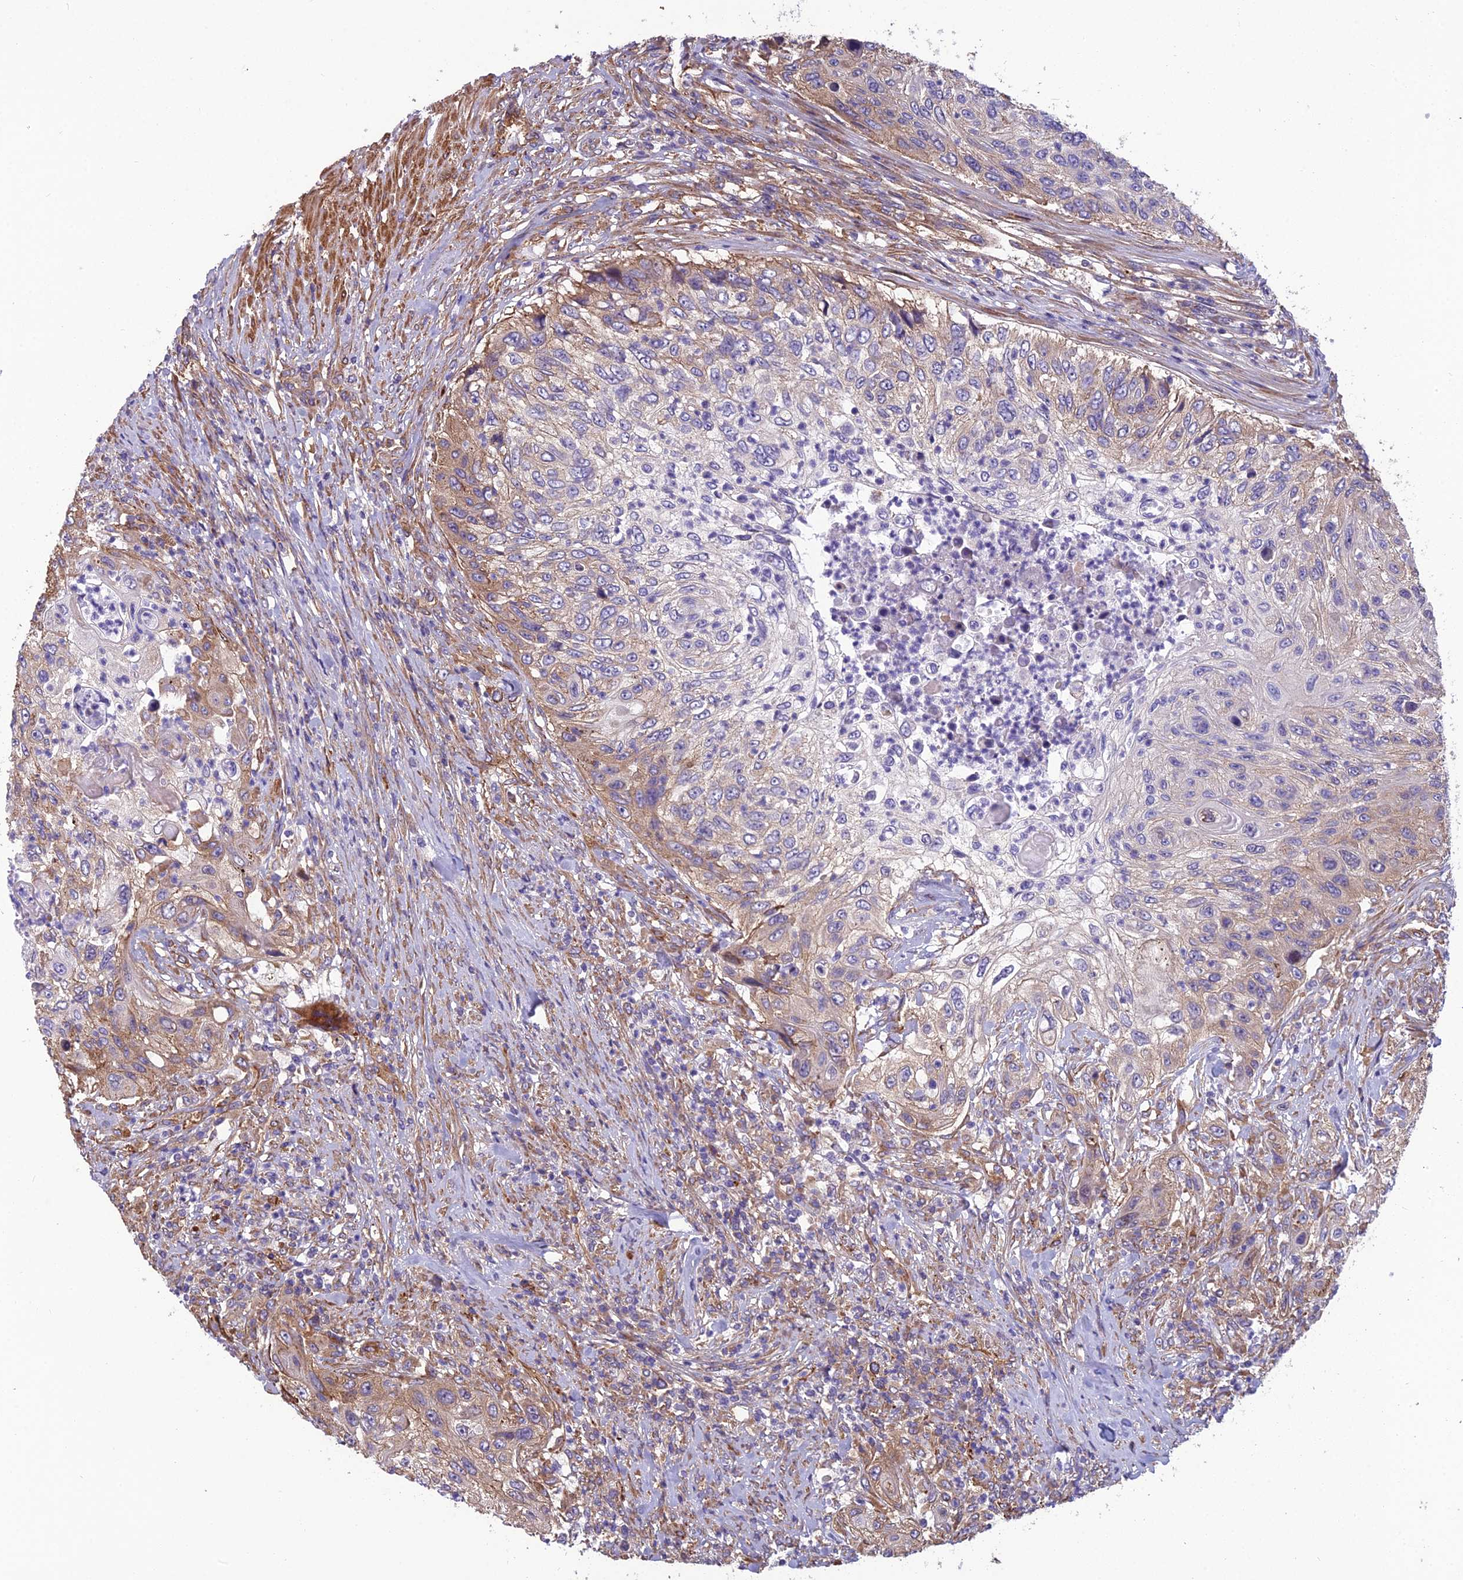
{"staining": {"intensity": "weak", "quantity": "25%-75%", "location": "cytoplasmic/membranous"}, "tissue": "urothelial cancer", "cell_type": "Tumor cells", "image_type": "cancer", "snomed": [{"axis": "morphology", "description": "Urothelial carcinoma, High grade"}, {"axis": "topography", "description": "Urinary bladder"}], "caption": "Brown immunohistochemical staining in urothelial carcinoma (high-grade) shows weak cytoplasmic/membranous positivity in about 25%-75% of tumor cells.", "gene": "SPDL1", "patient": {"sex": "female", "age": 60}}